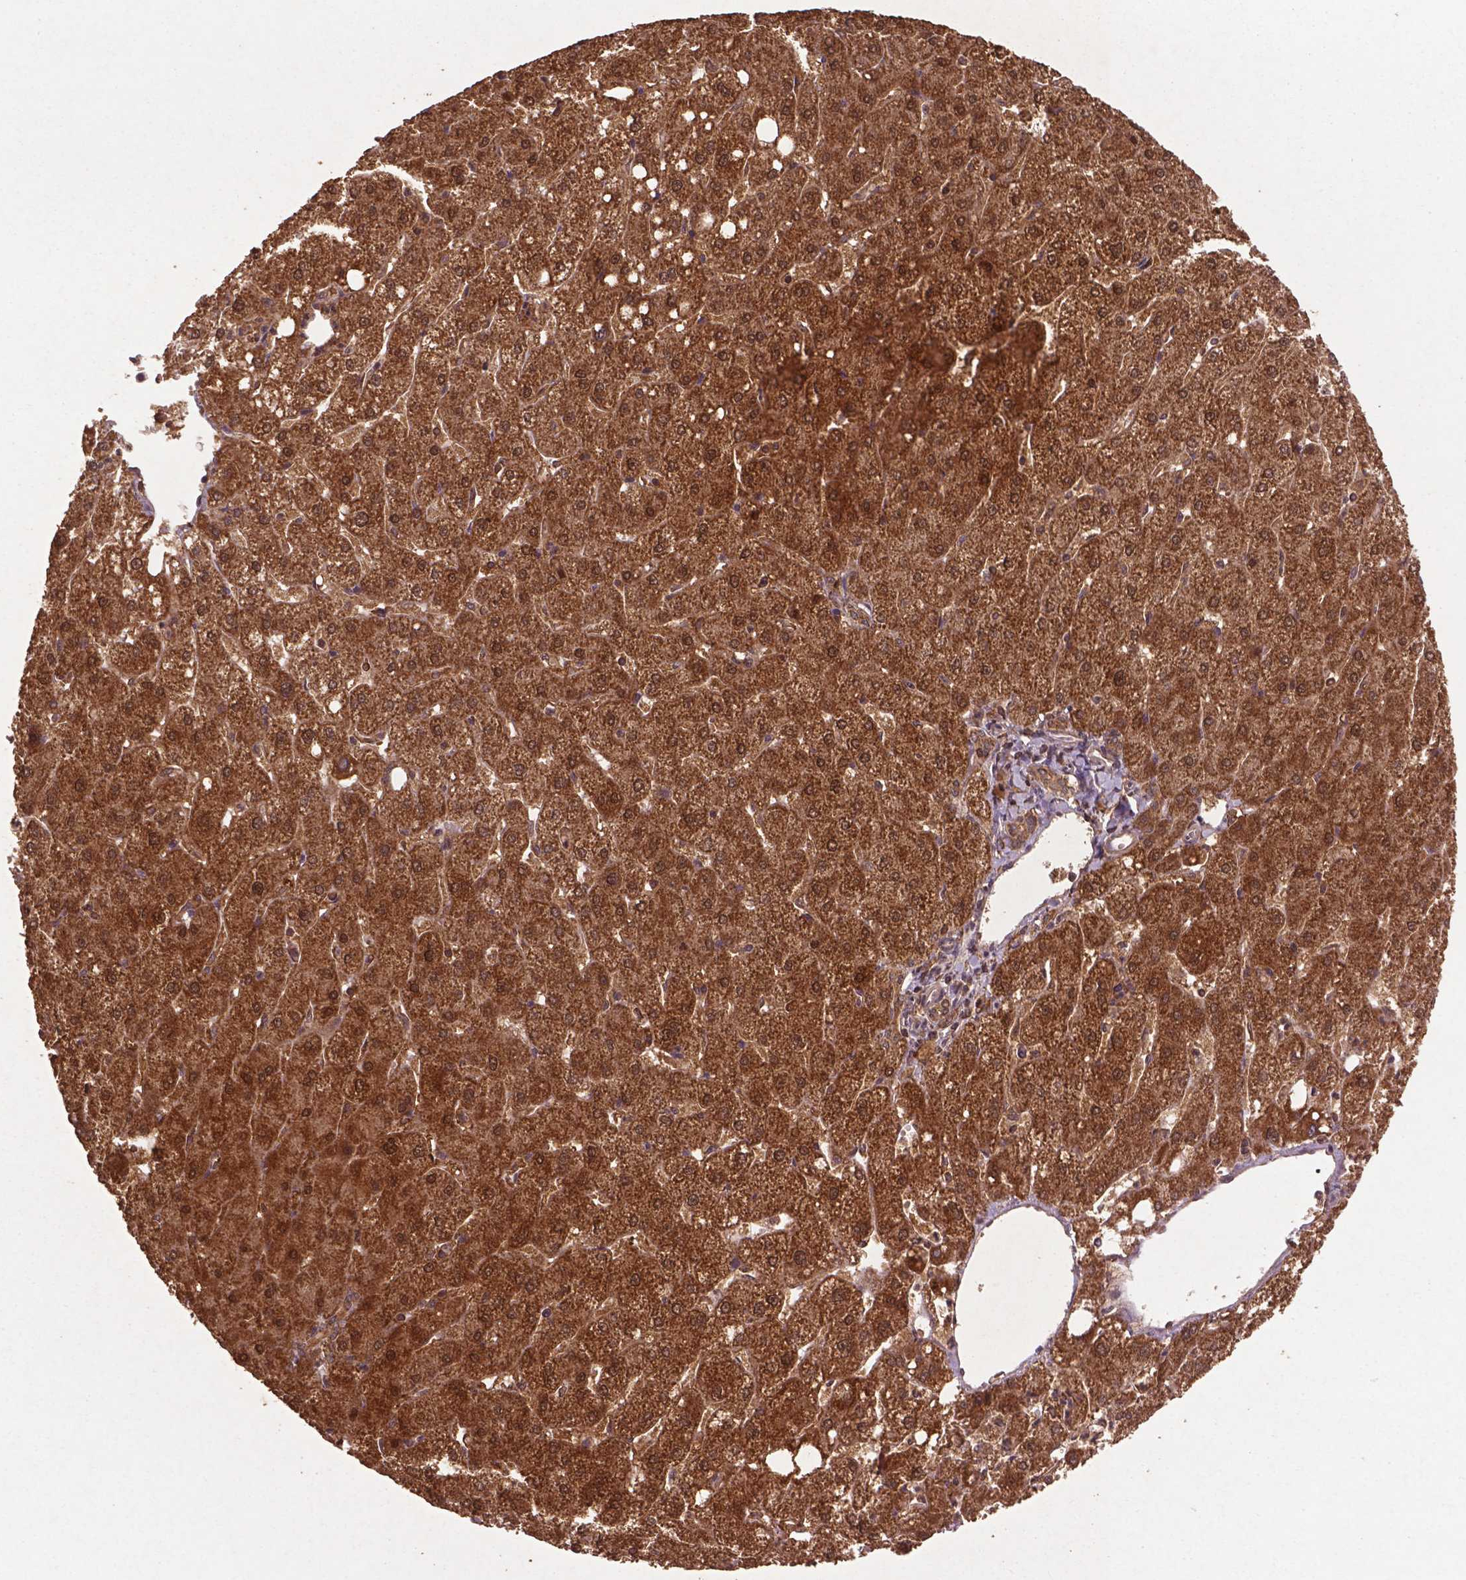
{"staining": {"intensity": "weak", "quantity": ">75%", "location": "cytoplasmic/membranous,nuclear"}, "tissue": "liver", "cell_type": "Cholangiocytes", "image_type": "normal", "snomed": [{"axis": "morphology", "description": "Normal tissue, NOS"}, {"axis": "topography", "description": "Liver"}], "caption": "Liver stained for a protein displays weak cytoplasmic/membranous,nuclear positivity in cholangiocytes.", "gene": "BABAM1", "patient": {"sex": "male", "age": 67}}